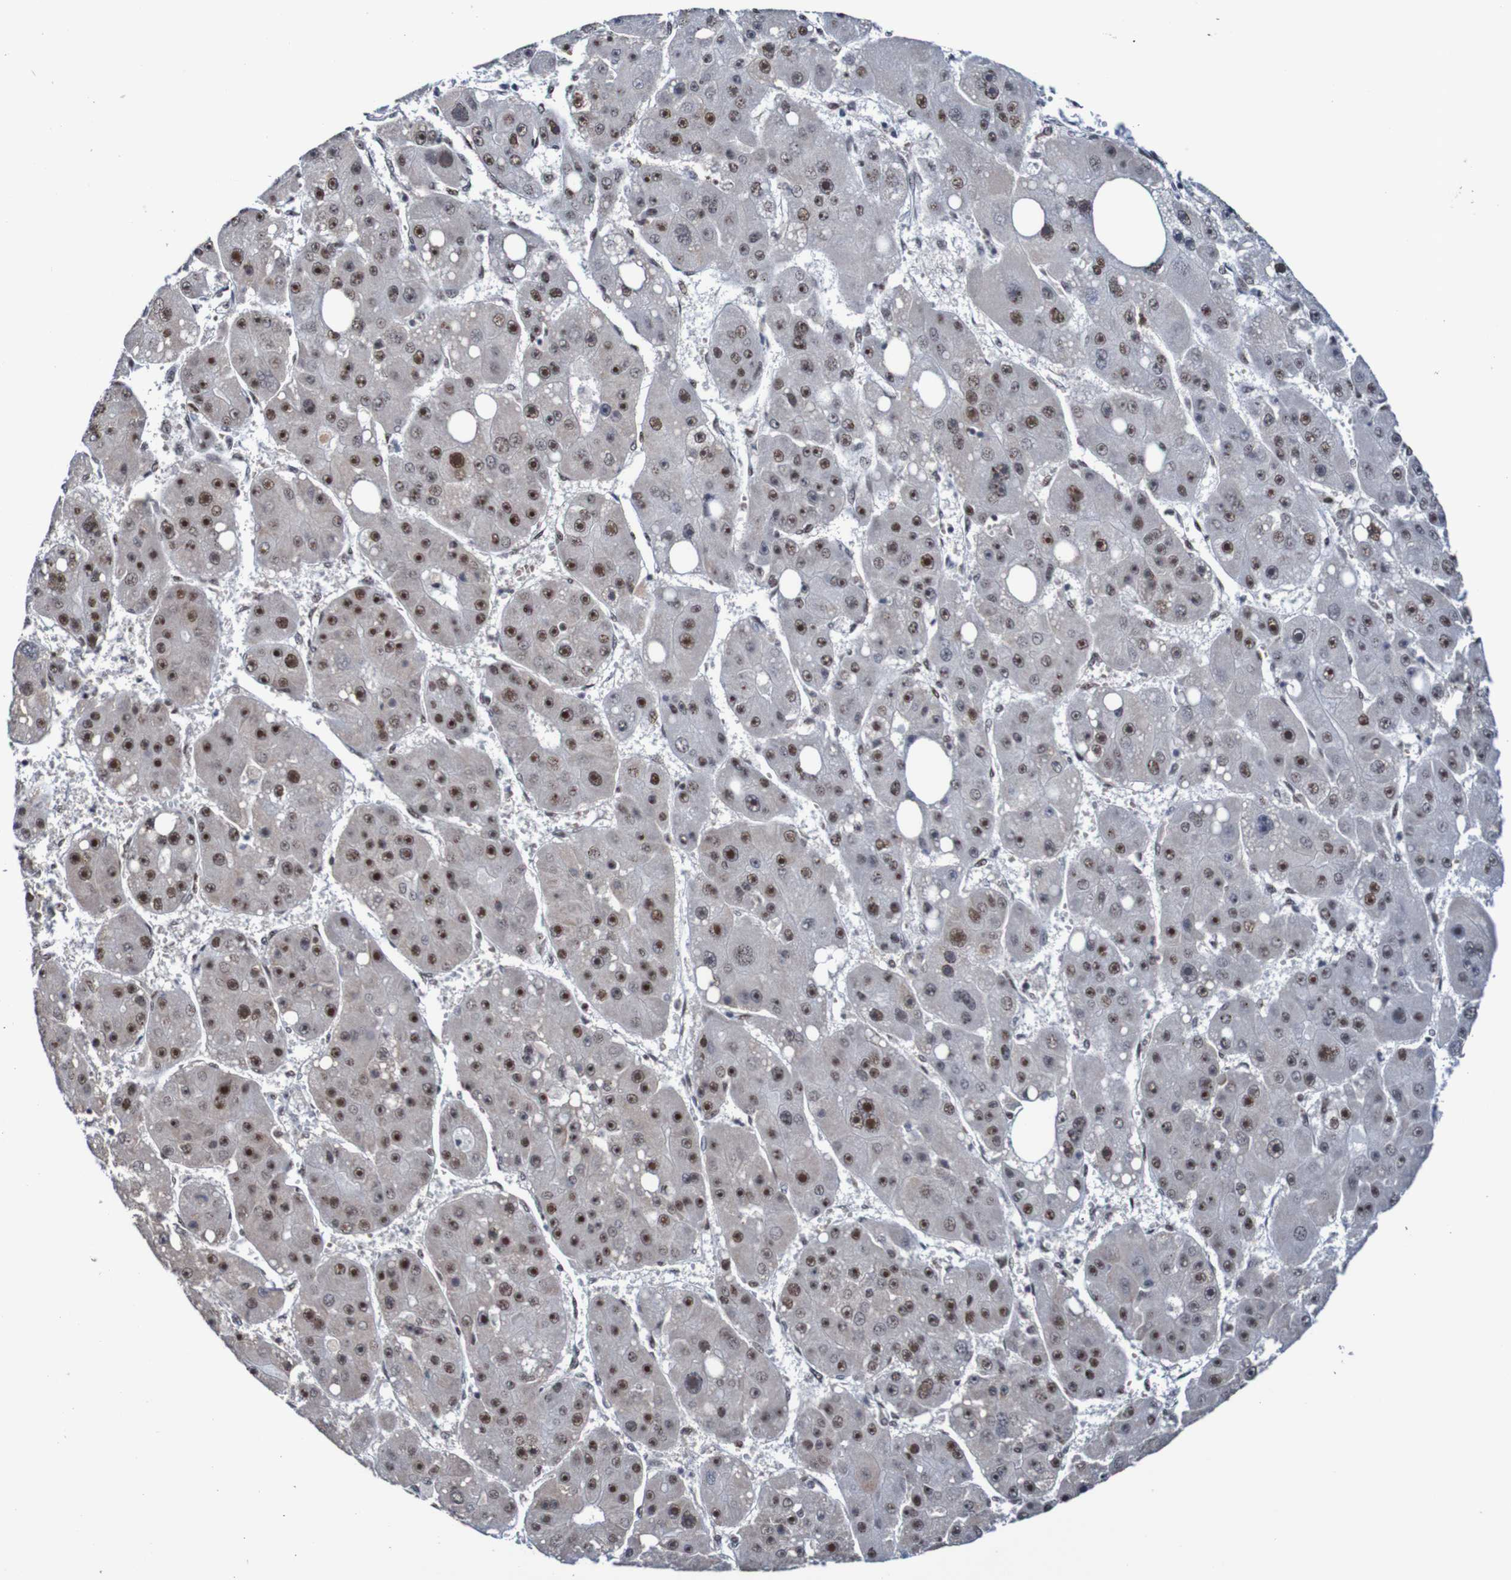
{"staining": {"intensity": "moderate", "quantity": "25%-75%", "location": "nuclear"}, "tissue": "liver cancer", "cell_type": "Tumor cells", "image_type": "cancer", "snomed": [{"axis": "morphology", "description": "Carcinoma, Hepatocellular, NOS"}, {"axis": "topography", "description": "Liver"}], "caption": "IHC photomicrograph of human liver cancer stained for a protein (brown), which displays medium levels of moderate nuclear staining in approximately 25%-75% of tumor cells.", "gene": "CDC5L", "patient": {"sex": "female", "age": 61}}